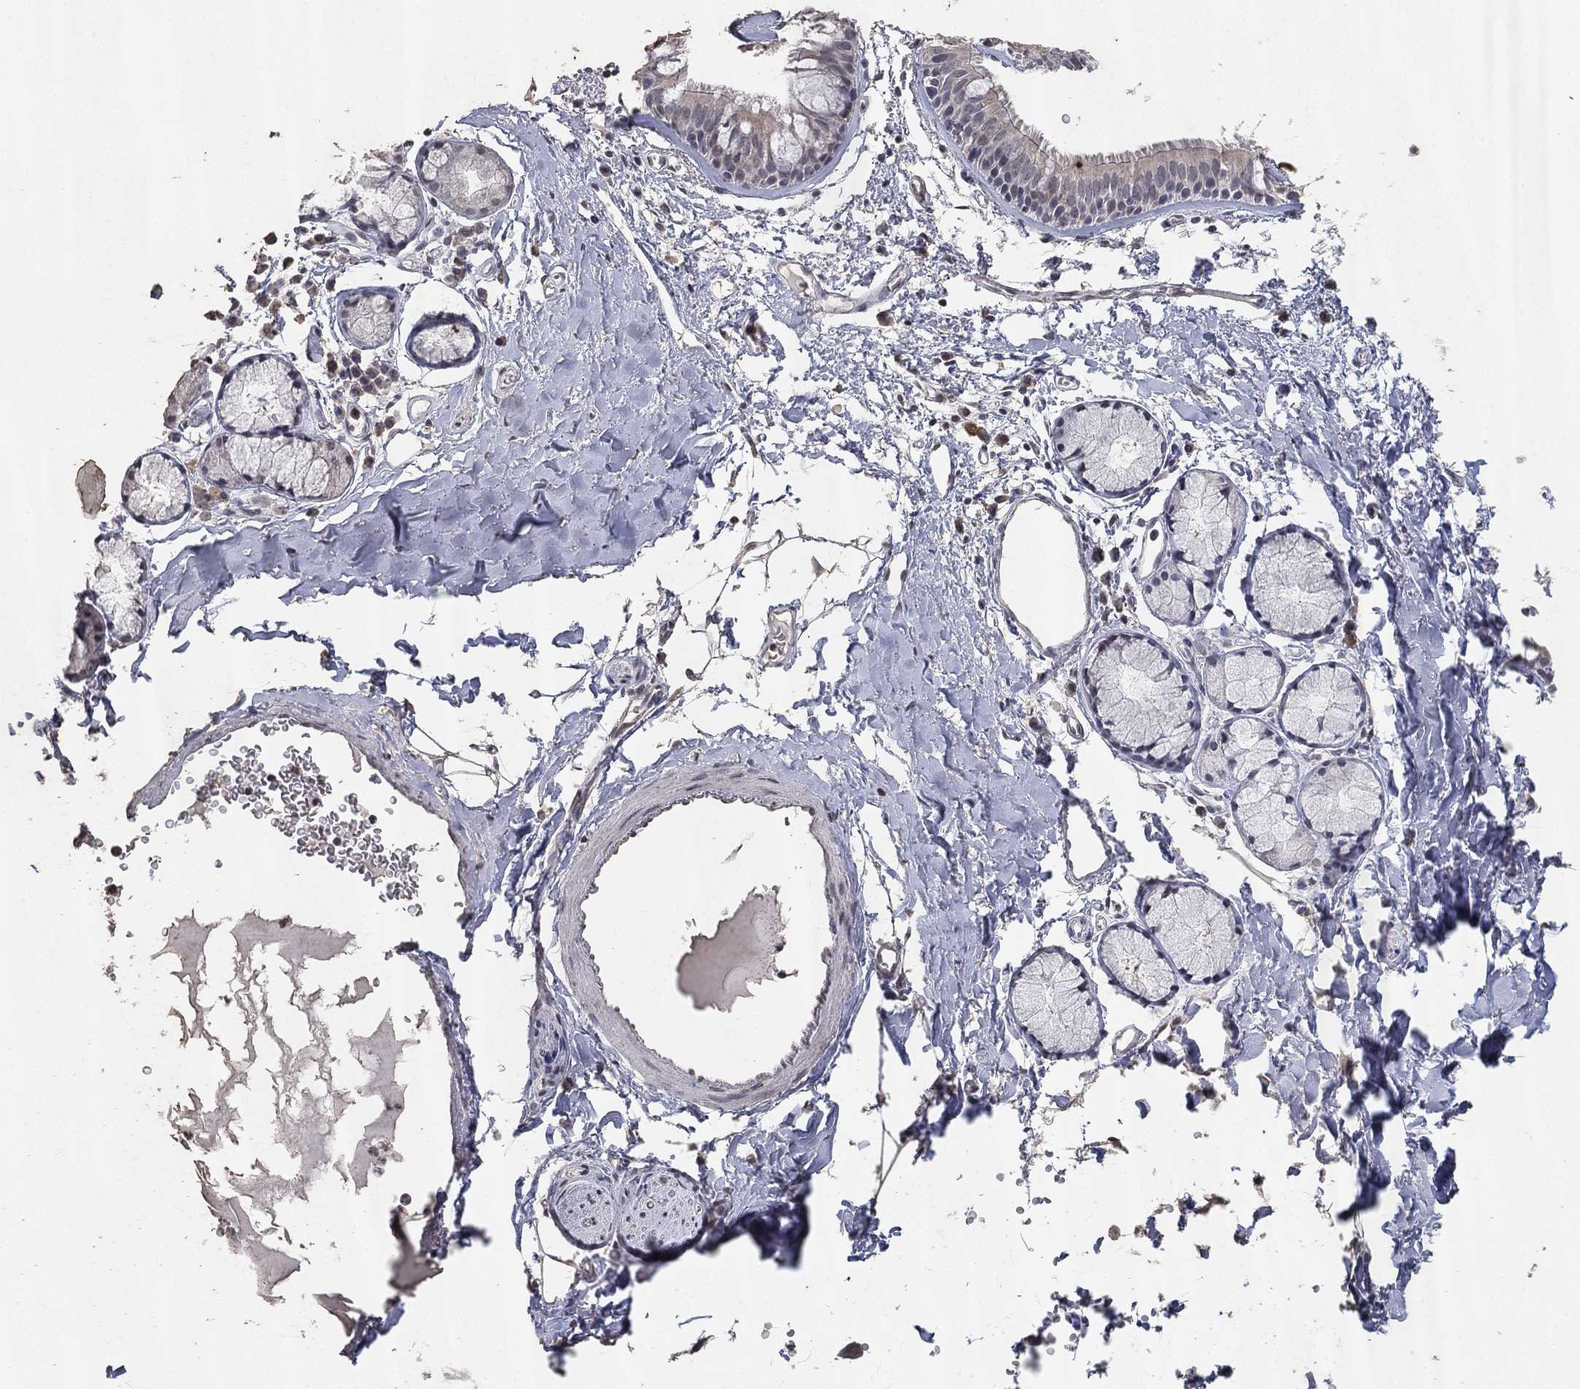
{"staining": {"intensity": "negative", "quantity": "none", "location": "none"}, "tissue": "bronchus", "cell_type": "Respiratory epithelial cells", "image_type": "normal", "snomed": [{"axis": "morphology", "description": "Normal tissue, NOS"}, {"axis": "morphology", "description": "Squamous cell carcinoma, NOS"}, {"axis": "topography", "description": "Cartilage tissue"}, {"axis": "topography", "description": "Bronchus"}], "caption": "Immunohistochemical staining of normal bronchus shows no significant staining in respiratory epithelial cells. (DAB IHC visualized using brightfield microscopy, high magnification).", "gene": "DSG1", "patient": {"sex": "male", "age": 72}}